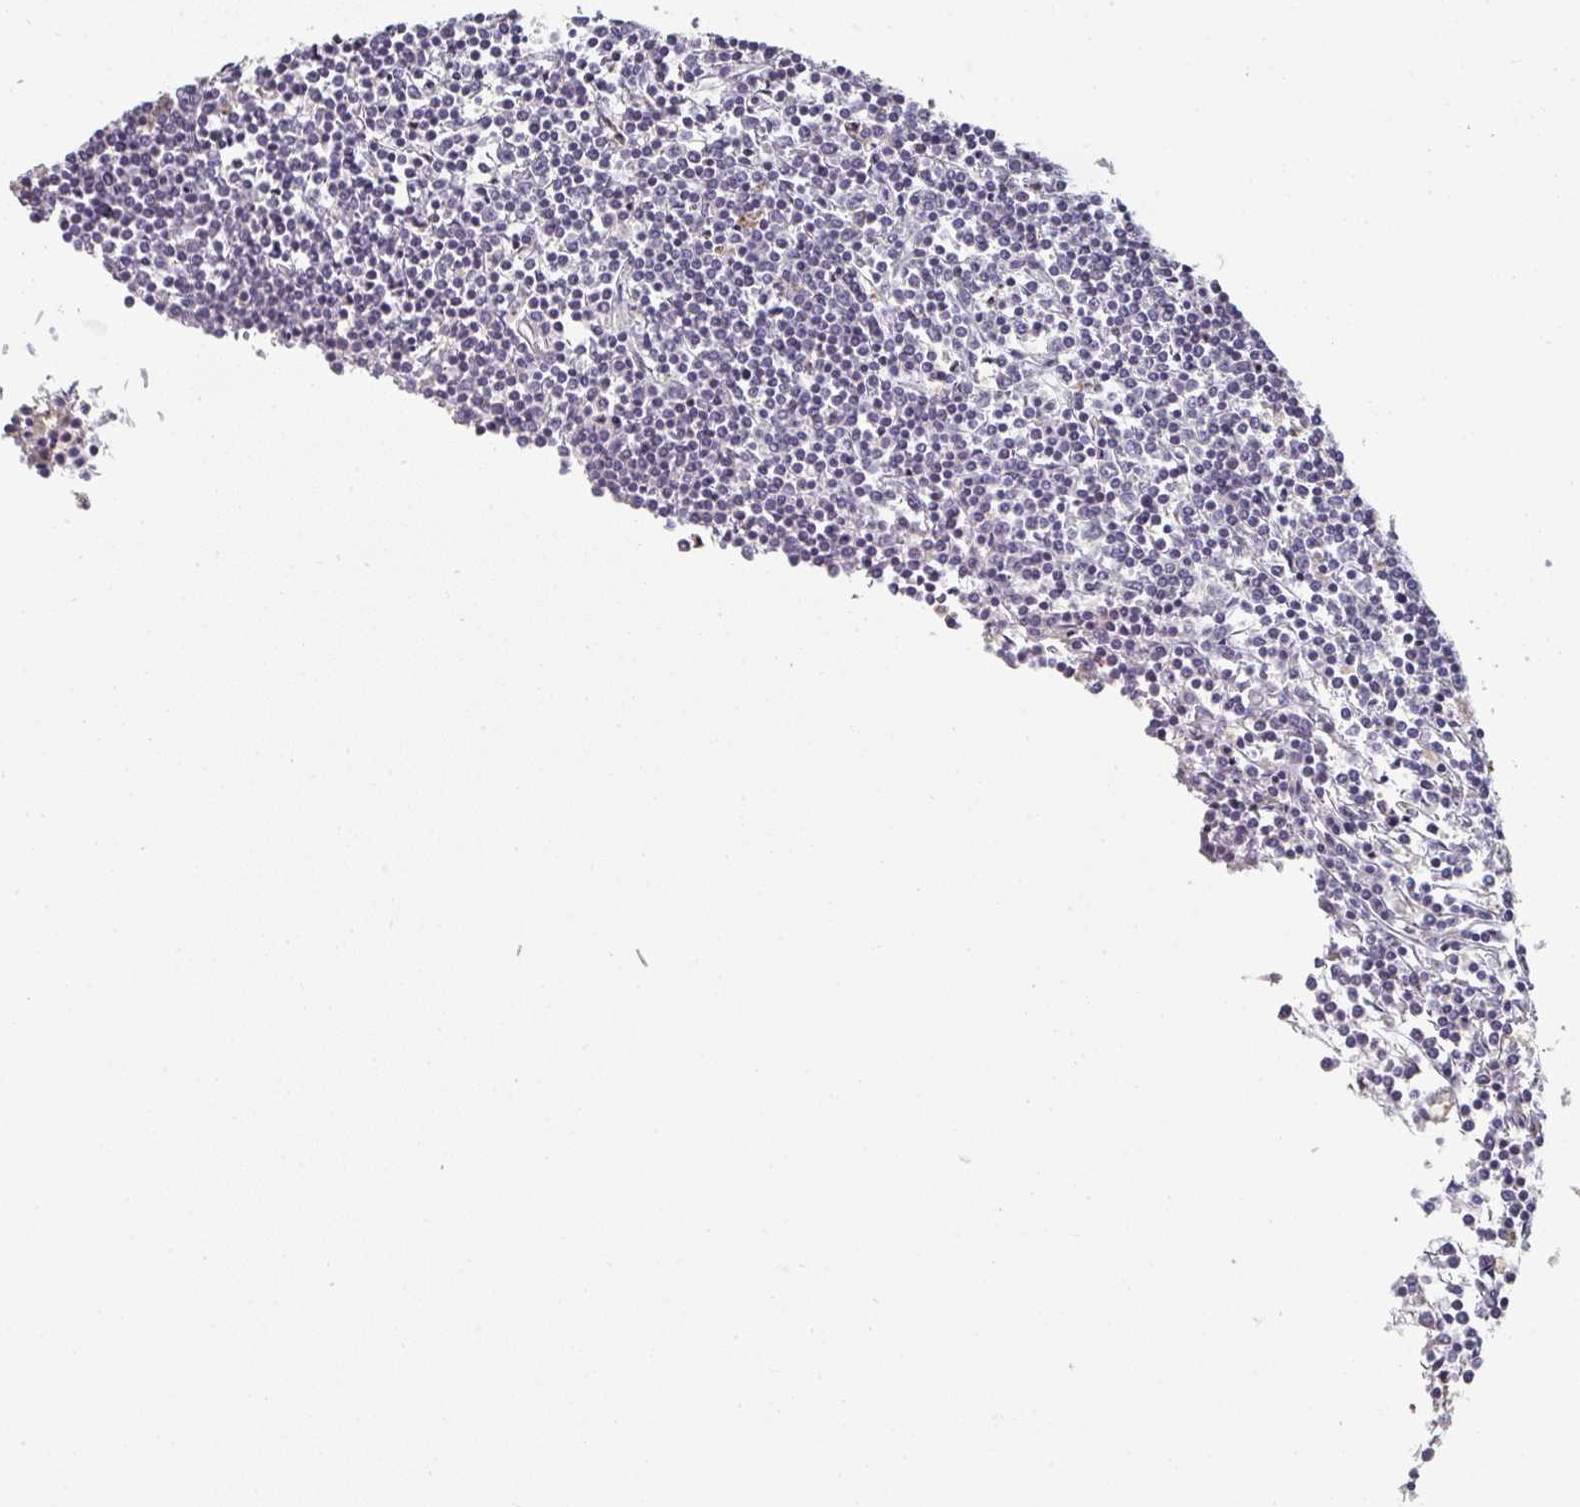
{"staining": {"intensity": "negative", "quantity": "none", "location": "none"}, "tissue": "lymphoma", "cell_type": "Tumor cells", "image_type": "cancer", "snomed": [{"axis": "morphology", "description": "Malignant lymphoma, non-Hodgkin's type, Low grade"}, {"axis": "topography", "description": "Spleen"}], "caption": "Tumor cells are negative for brown protein staining in low-grade malignant lymphoma, non-Hodgkin's type.", "gene": "A1CF", "patient": {"sex": "female", "age": 19}}